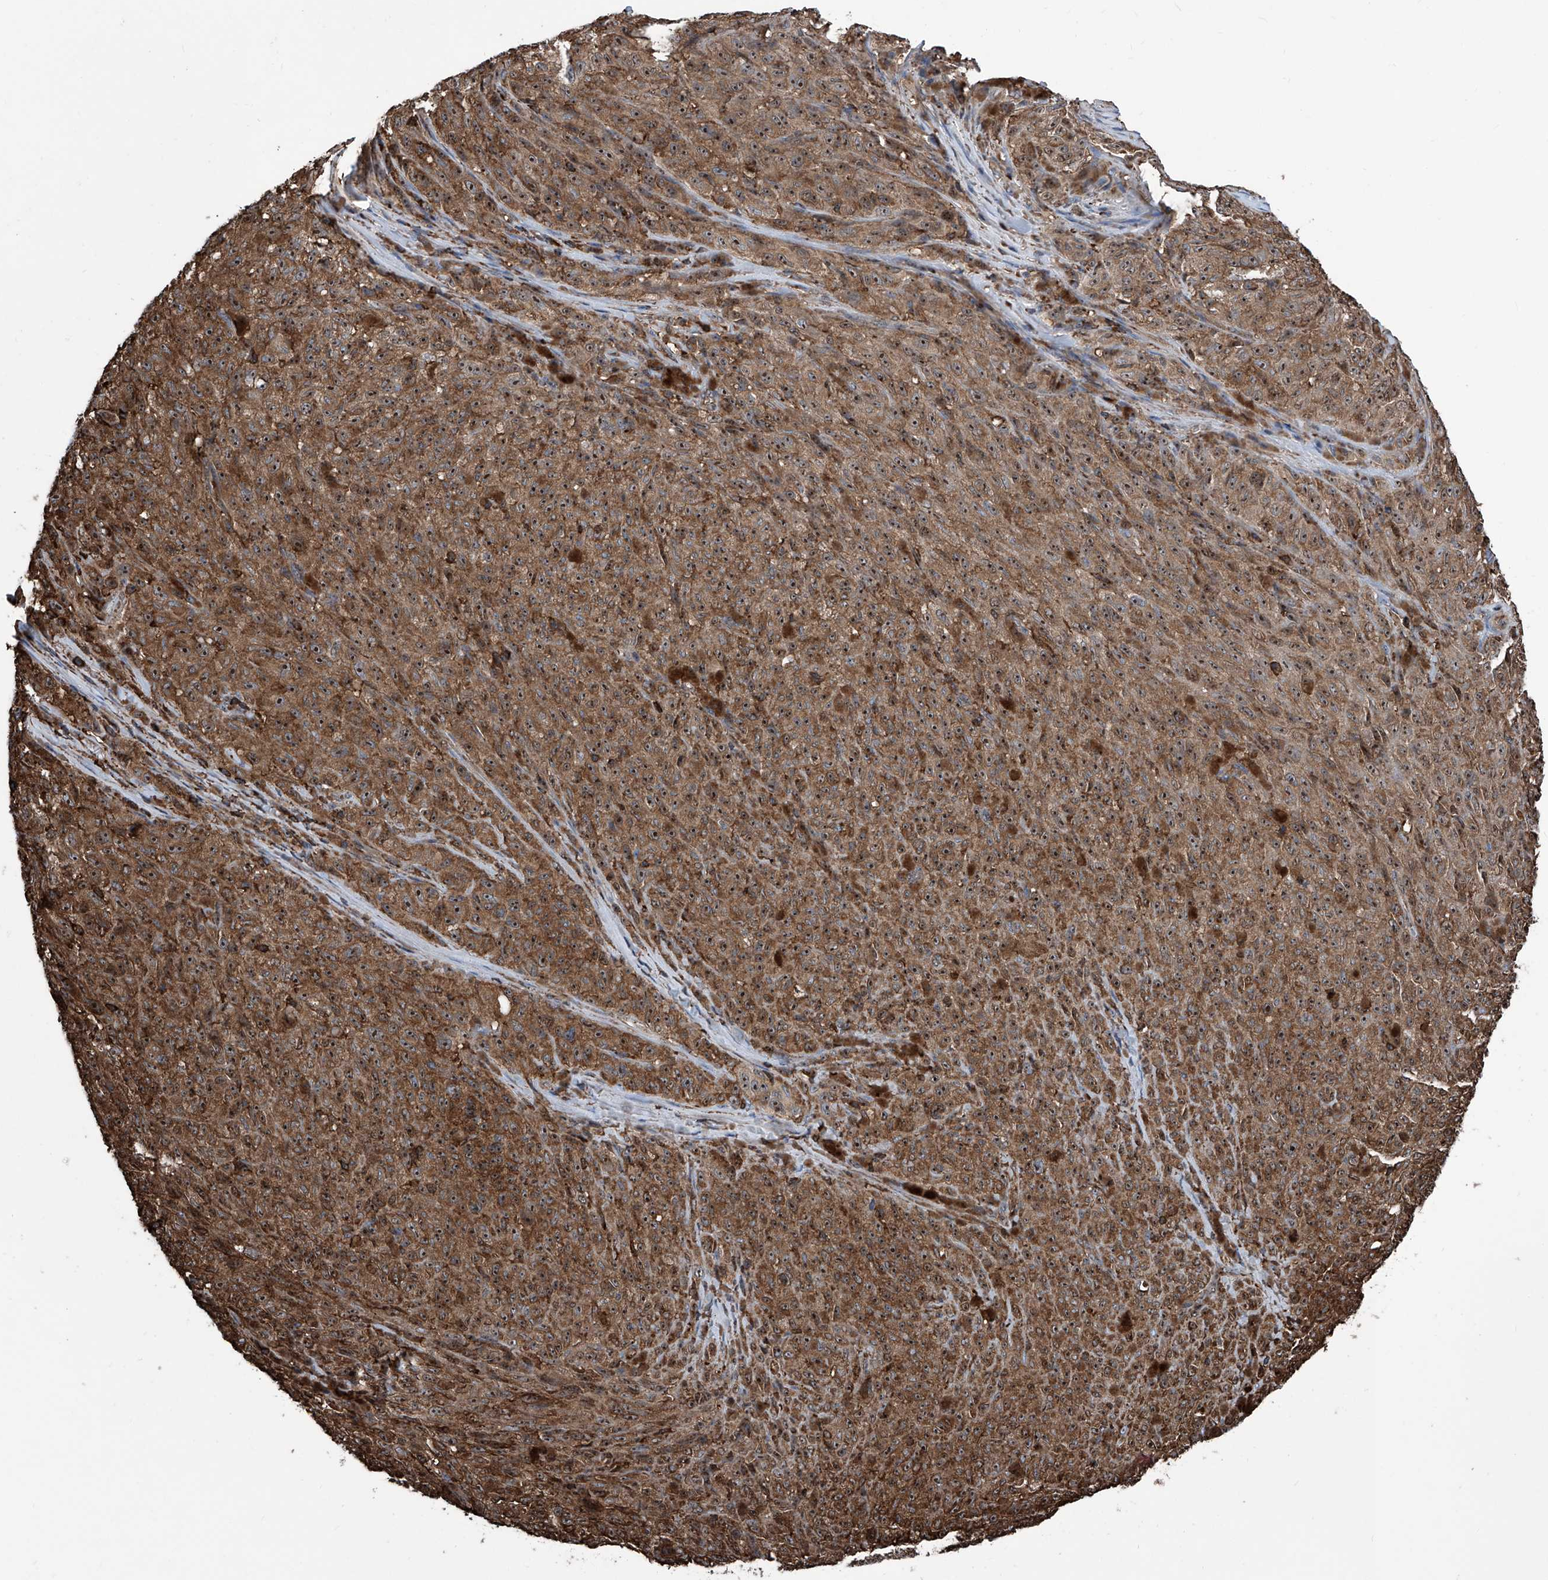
{"staining": {"intensity": "moderate", "quantity": ">75%", "location": "cytoplasmic/membranous,nuclear"}, "tissue": "melanoma", "cell_type": "Tumor cells", "image_type": "cancer", "snomed": [{"axis": "morphology", "description": "Malignant melanoma, NOS"}, {"axis": "topography", "description": "Skin"}], "caption": "Immunohistochemistry (IHC) of melanoma shows medium levels of moderate cytoplasmic/membranous and nuclear expression in approximately >75% of tumor cells.", "gene": "ZNF484", "patient": {"sex": "female", "age": 82}}